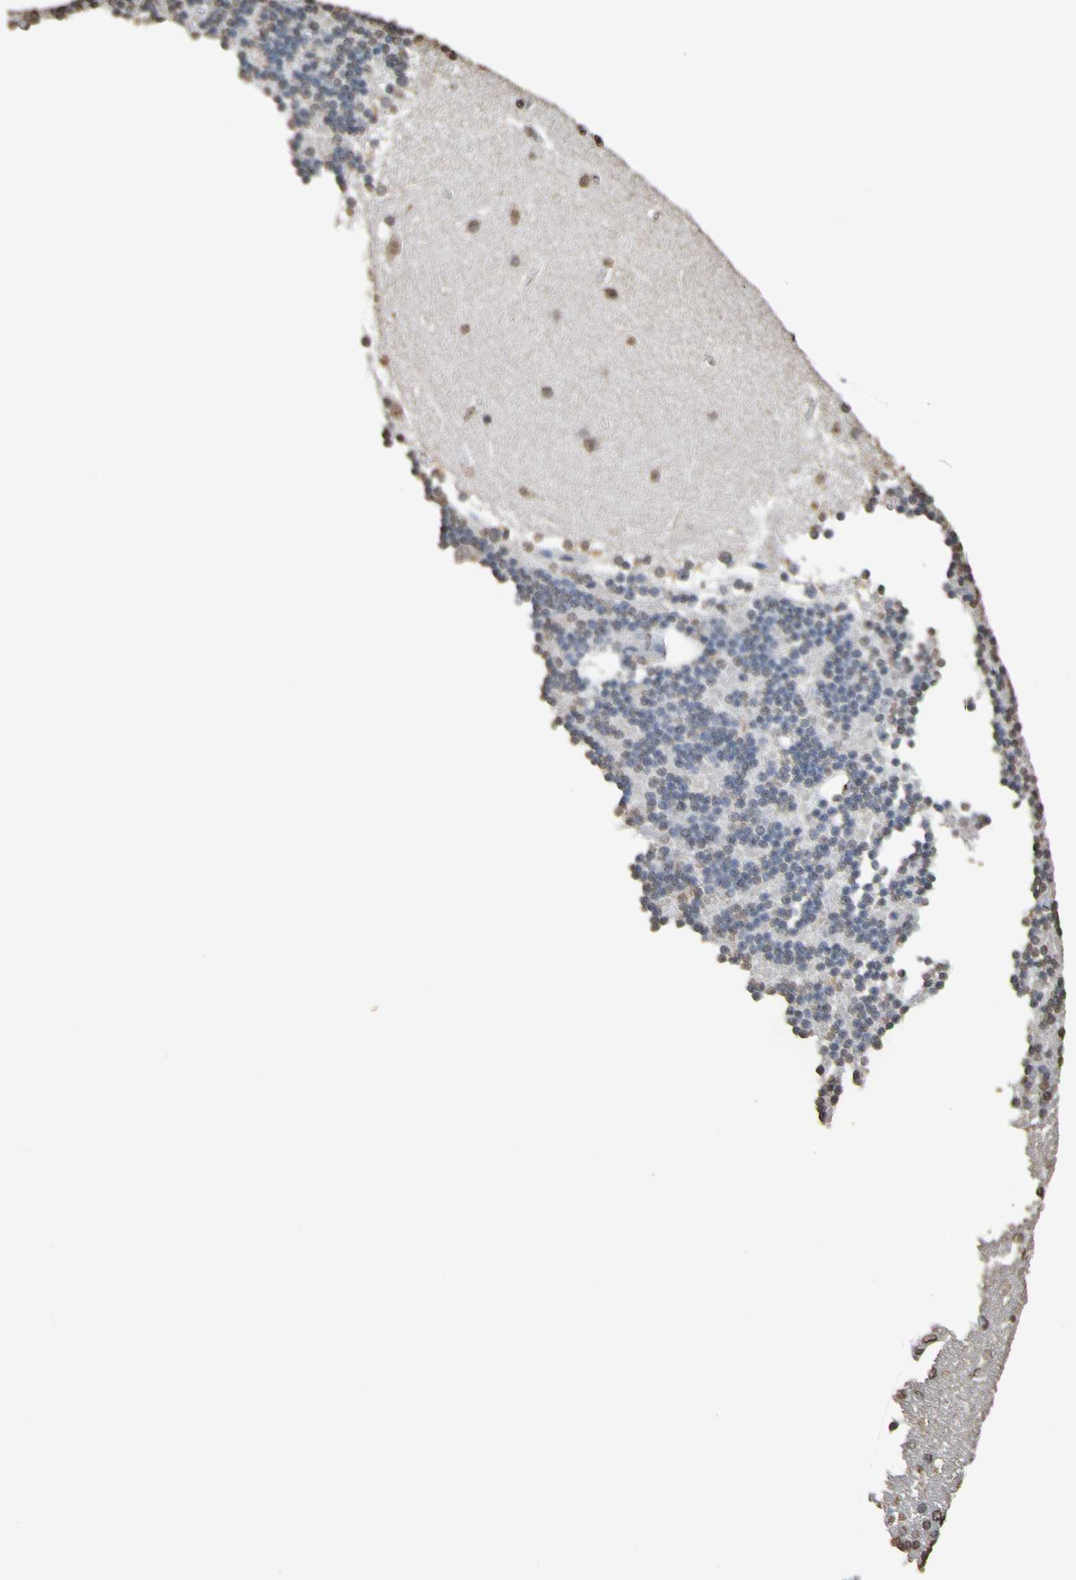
{"staining": {"intensity": "negative", "quantity": "none", "location": "none"}, "tissue": "cerebellum", "cell_type": "Cells in granular layer", "image_type": "normal", "snomed": [{"axis": "morphology", "description": "Normal tissue, NOS"}, {"axis": "topography", "description": "Cerebellum"}], "caption": "This is a photomicrograph of immunohistochemistry (IHC) staining of unremarkable cerebellum, which shows no staining in cells in granular layer. (DAB (3,3'-diaminobenzidine) IHC visualized using brightfield microscopy, high magnification).", "gene": "ALKBH2", "patient": {"sex": "female", "age": 54}}